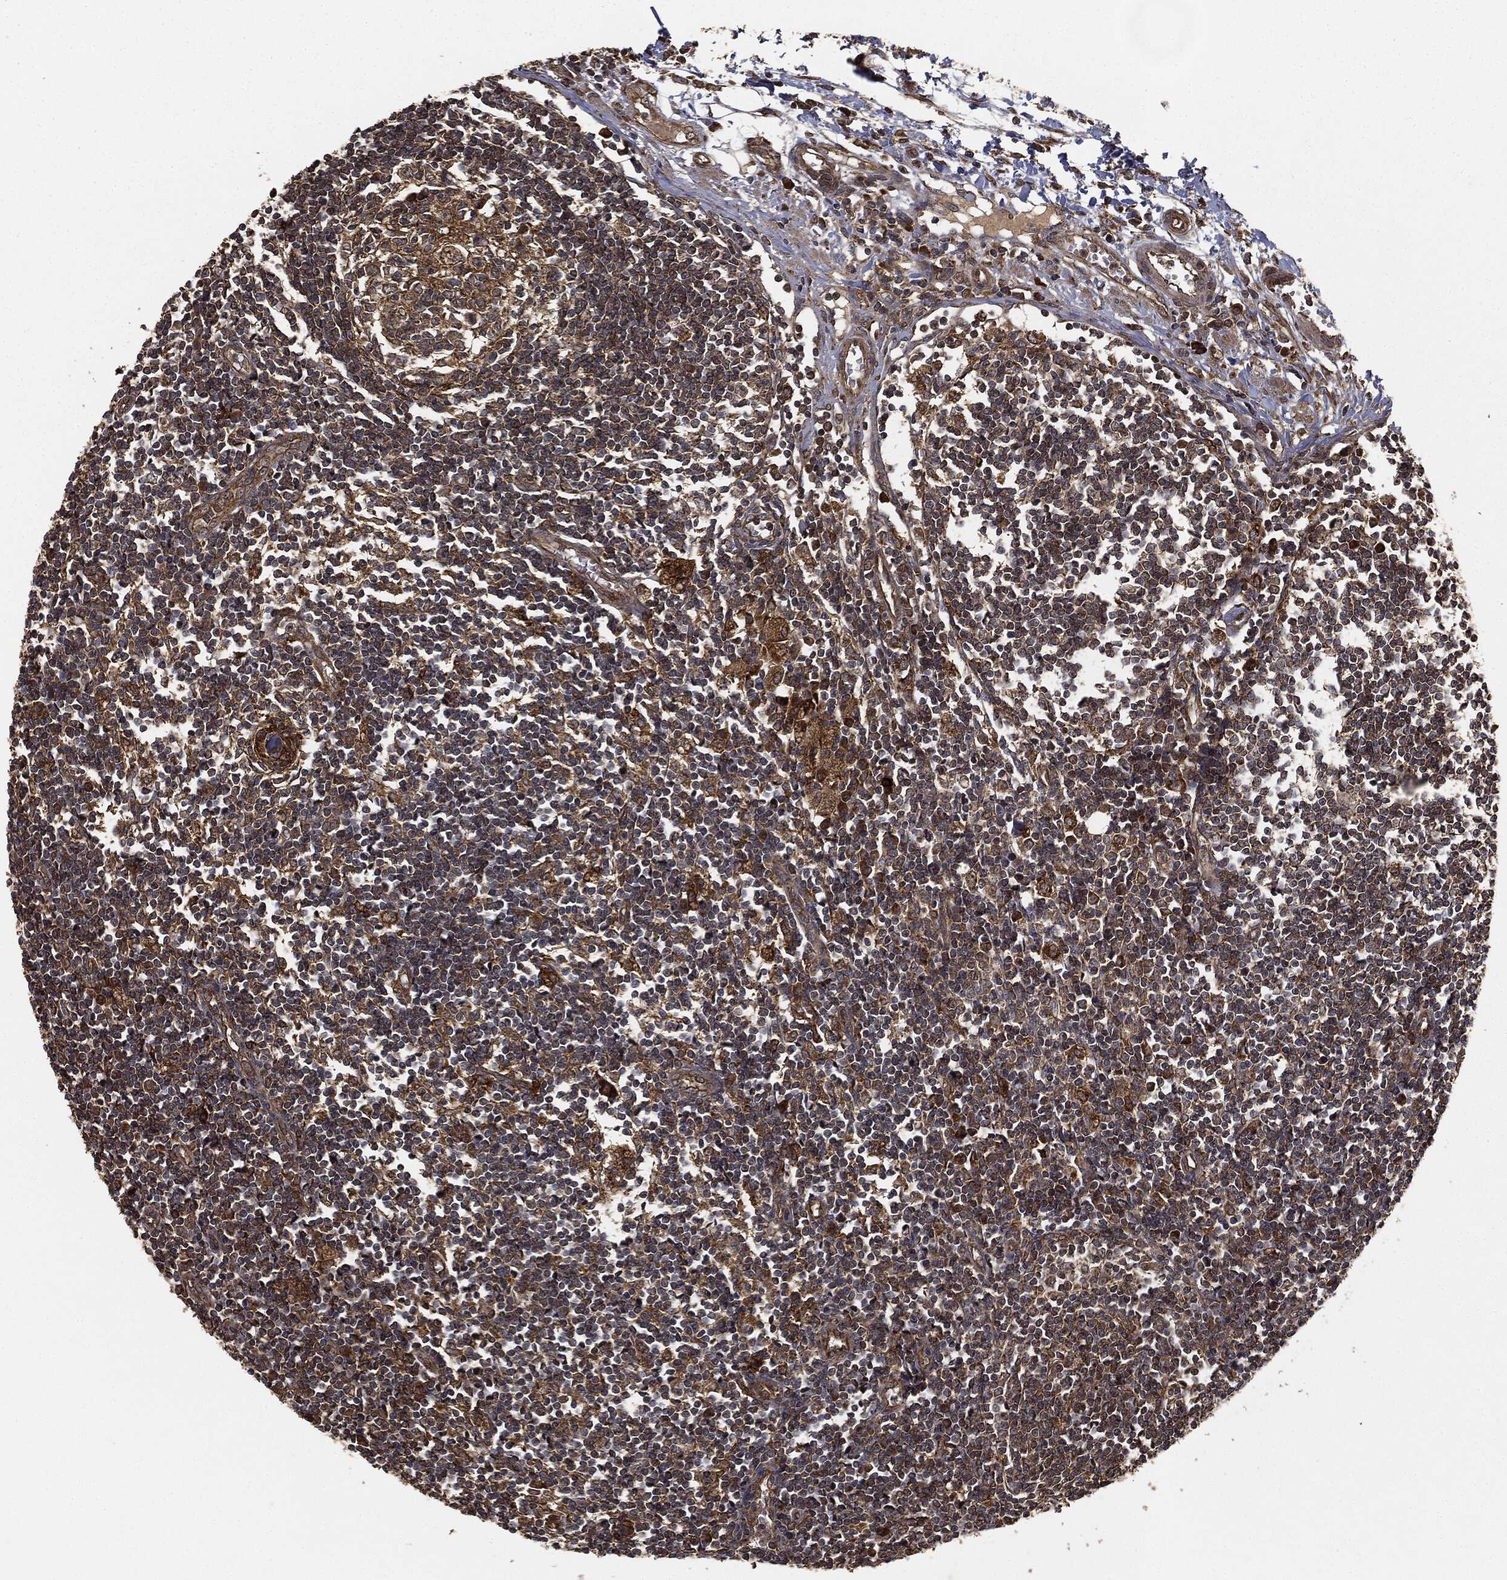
{"staining": {"intensity": "moderate", "quantity": "<25%", "location": "cytoplasmic/membranous"}, "tissue": "lymph node", "cell_type": "Germinal center cells", "image_type": "normal", "snomed": [{"axis": "morphology", "description": "Normal tissue, NOS"}, {"axis": "morphology", "description": "Adenocarcinoma, NOS"}, {"axis": "topography", "description": "Lymph node"}, {"axis": "topography", "description": "Pancreas"}], "caption": "Immunohistochemical staining of normal lymph node exhibits <25% levels of moderate cytoplasmic/membranous protein positivity in approximately <25% of germinal center cells.", "gene": "MIER2", "patient": {"sex": "female", "age": 58}}